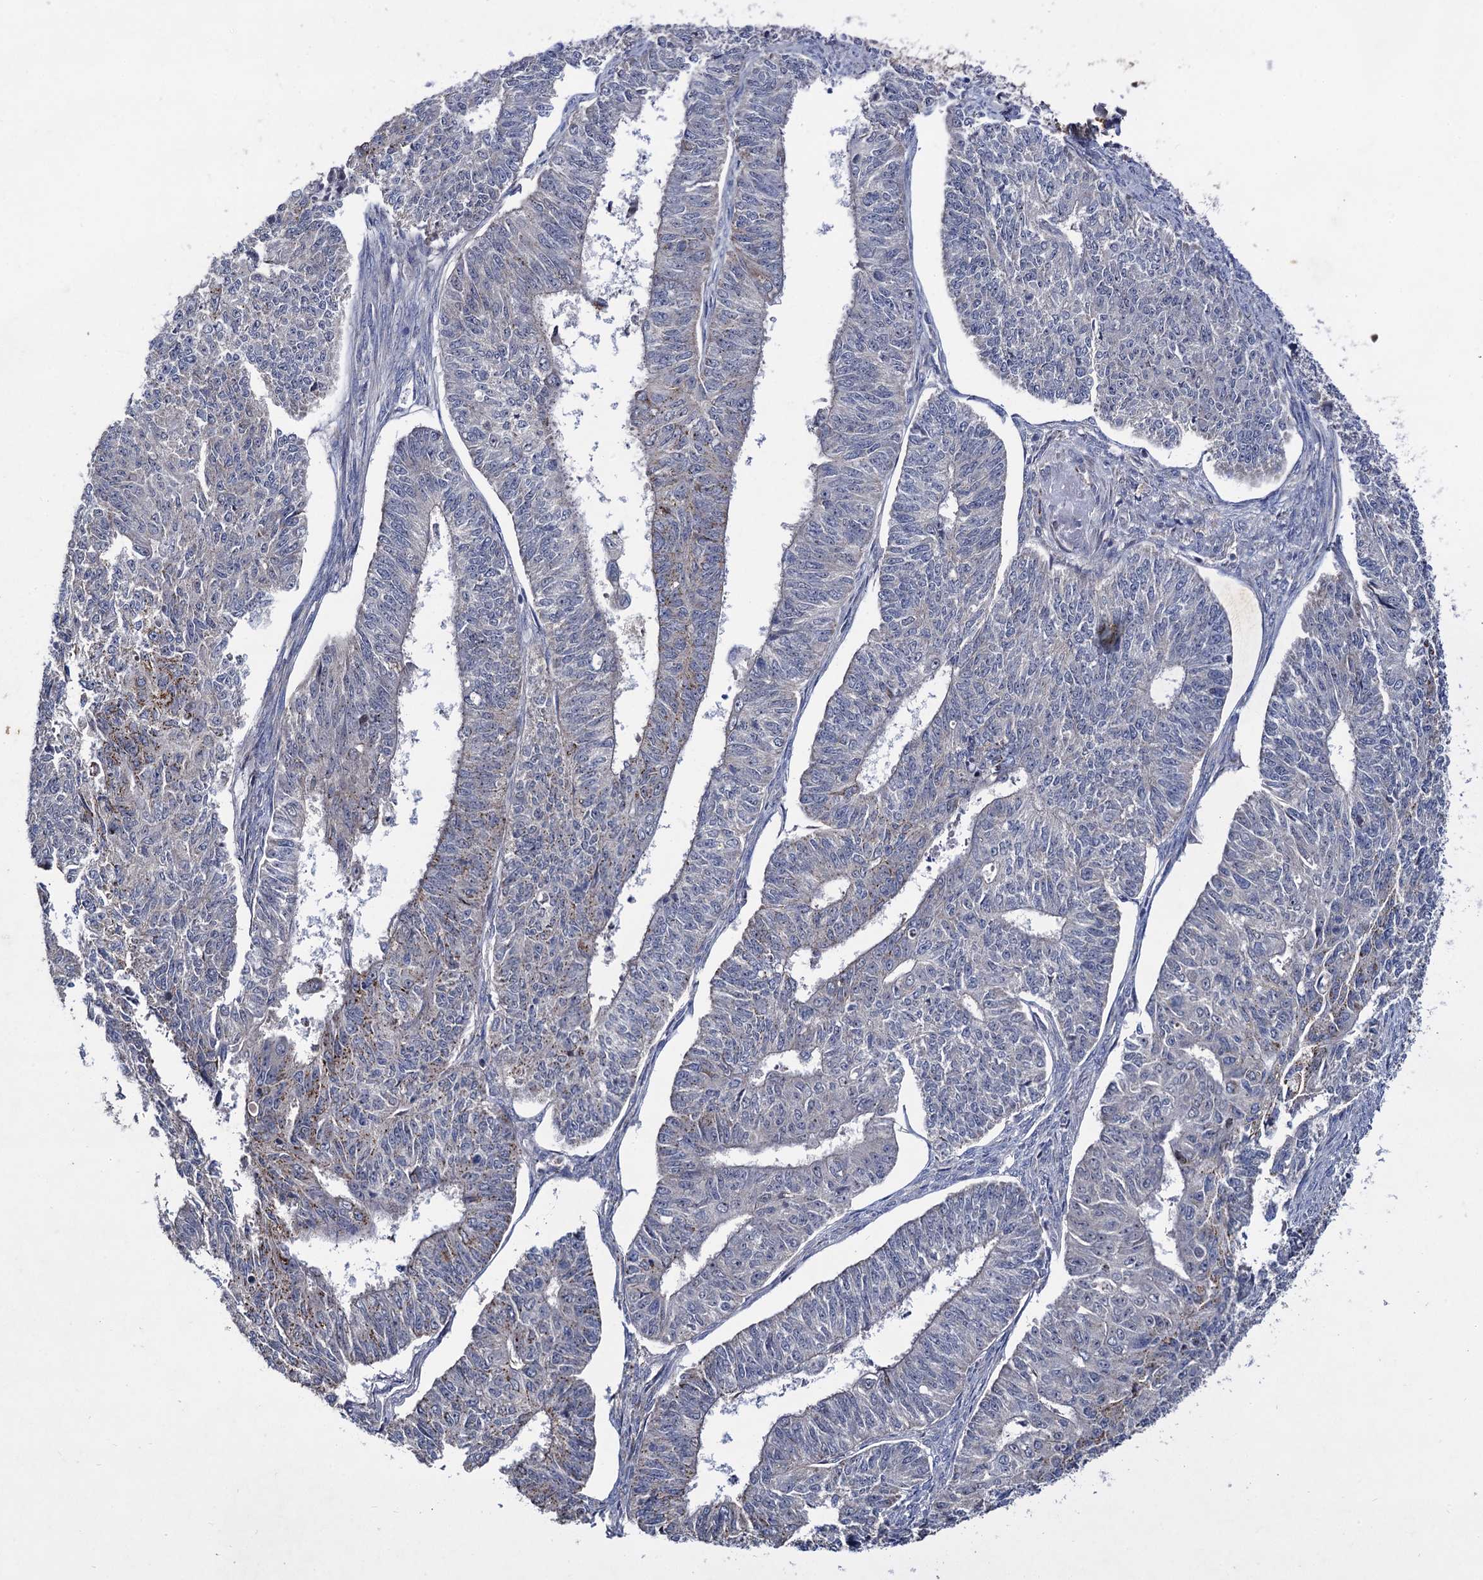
{"staining": {"intensity": "negative", "quantity": "none", "location": "none"}, "tissue": "endometrial cancer", "cell_type": "Tumor cells", "image_type": "cancer", "snomed": [{"axis": "morphology", "description": "Adenocarcinoma, NOS"}, {"axis": "topography", "description": "Endometrium"}], "caption": "High power microscopy image of an immunohistochemistry (IHC) micrograph of endometrial cancer (adenocarcinoma), revealing no significant positivity in tumor cells.", "gene": "RPUSD4", "patient": {"sex": "female", "age": 32}}